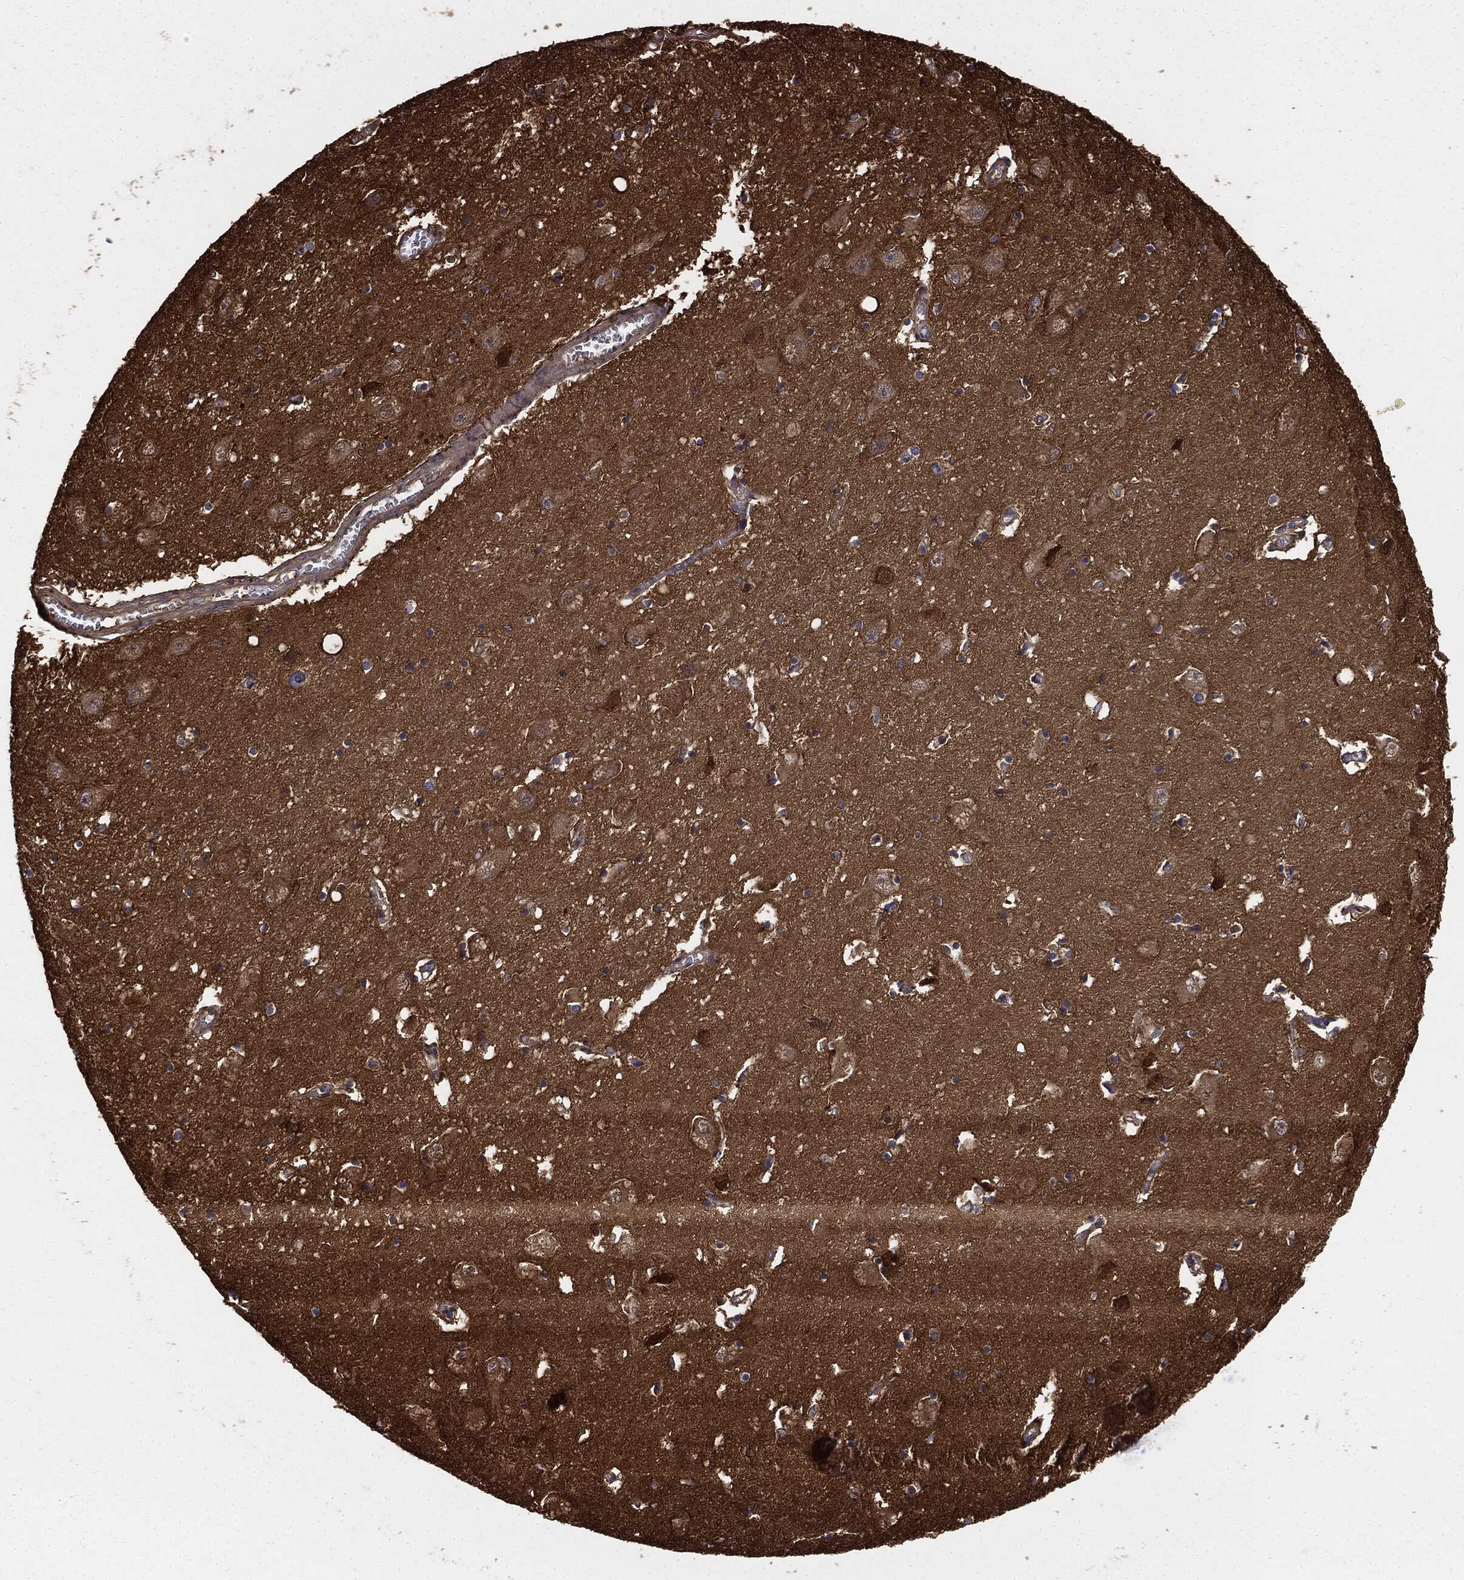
{"staining": {"intensity": "negative", "quantity": "none", "location": "none"}, "tissue": "caudate", "cell_type": "Glial cells", "image_type": "normal", "snomed": [{"axis": "morphology", "description": "Normal tissue, NOS"}, {"axis": "topography", "description": "Lateral ventricle wall"}], "caption": "Immunohistochemistry micrograph of unremarkable caudate: human caudate stained with DAB demonstrates no significant protein staining in glial cells.", "gene": "GNB5", "patient": {"sex": "male", "age": 54}}